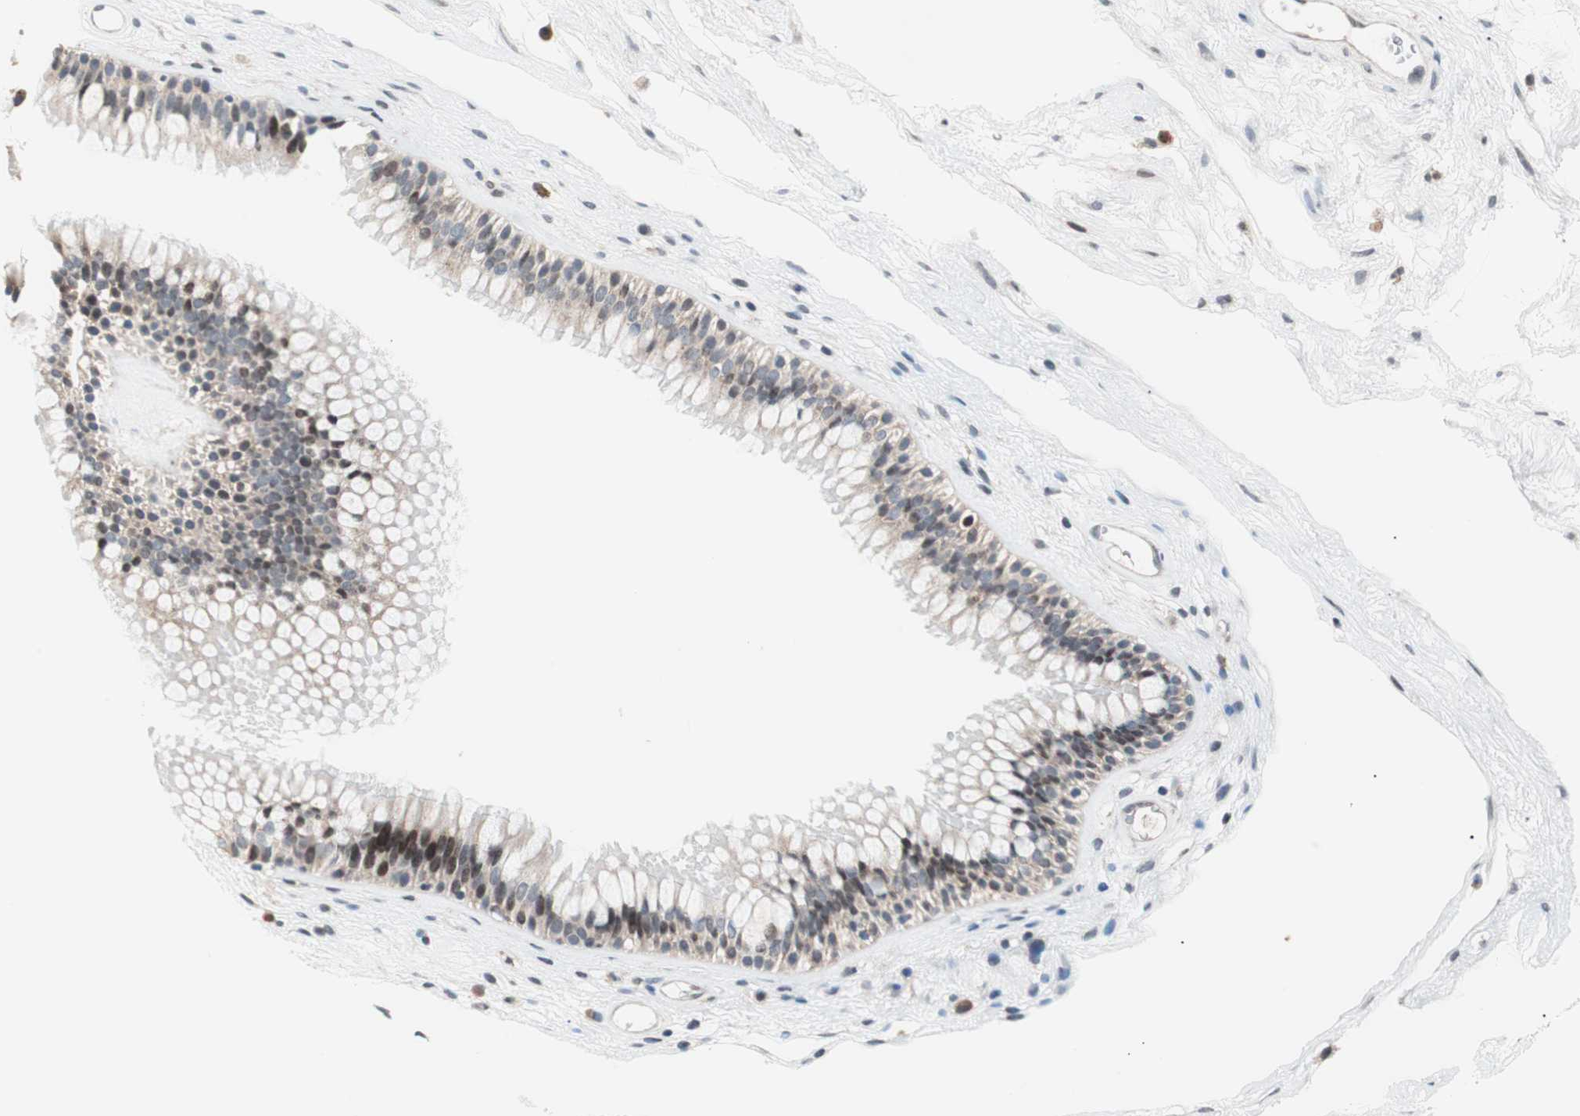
{"staining": {"intensity": "weak", "quantity": "25%-75%", "location": "nuclear"}, "tissue": "nasopharynx", "cell_type": "Respiratory epithelial cells", "image_type": "normal", "snomed": [{"axis": "morphology", "description": "Normal tissue, NOS"}, {"axis": "morphology", "description": "Inflammation, NOS"}, {"axis": "topography", "description": "Nasopharynx"}], "caption": "Protein expression analysis of benign nasopharynx reveals weak nuclear staining in about 25%-75% of respiratory epithelial cells.", "gene": "POLH", "patient": {"sex": "male", "age": 48}}